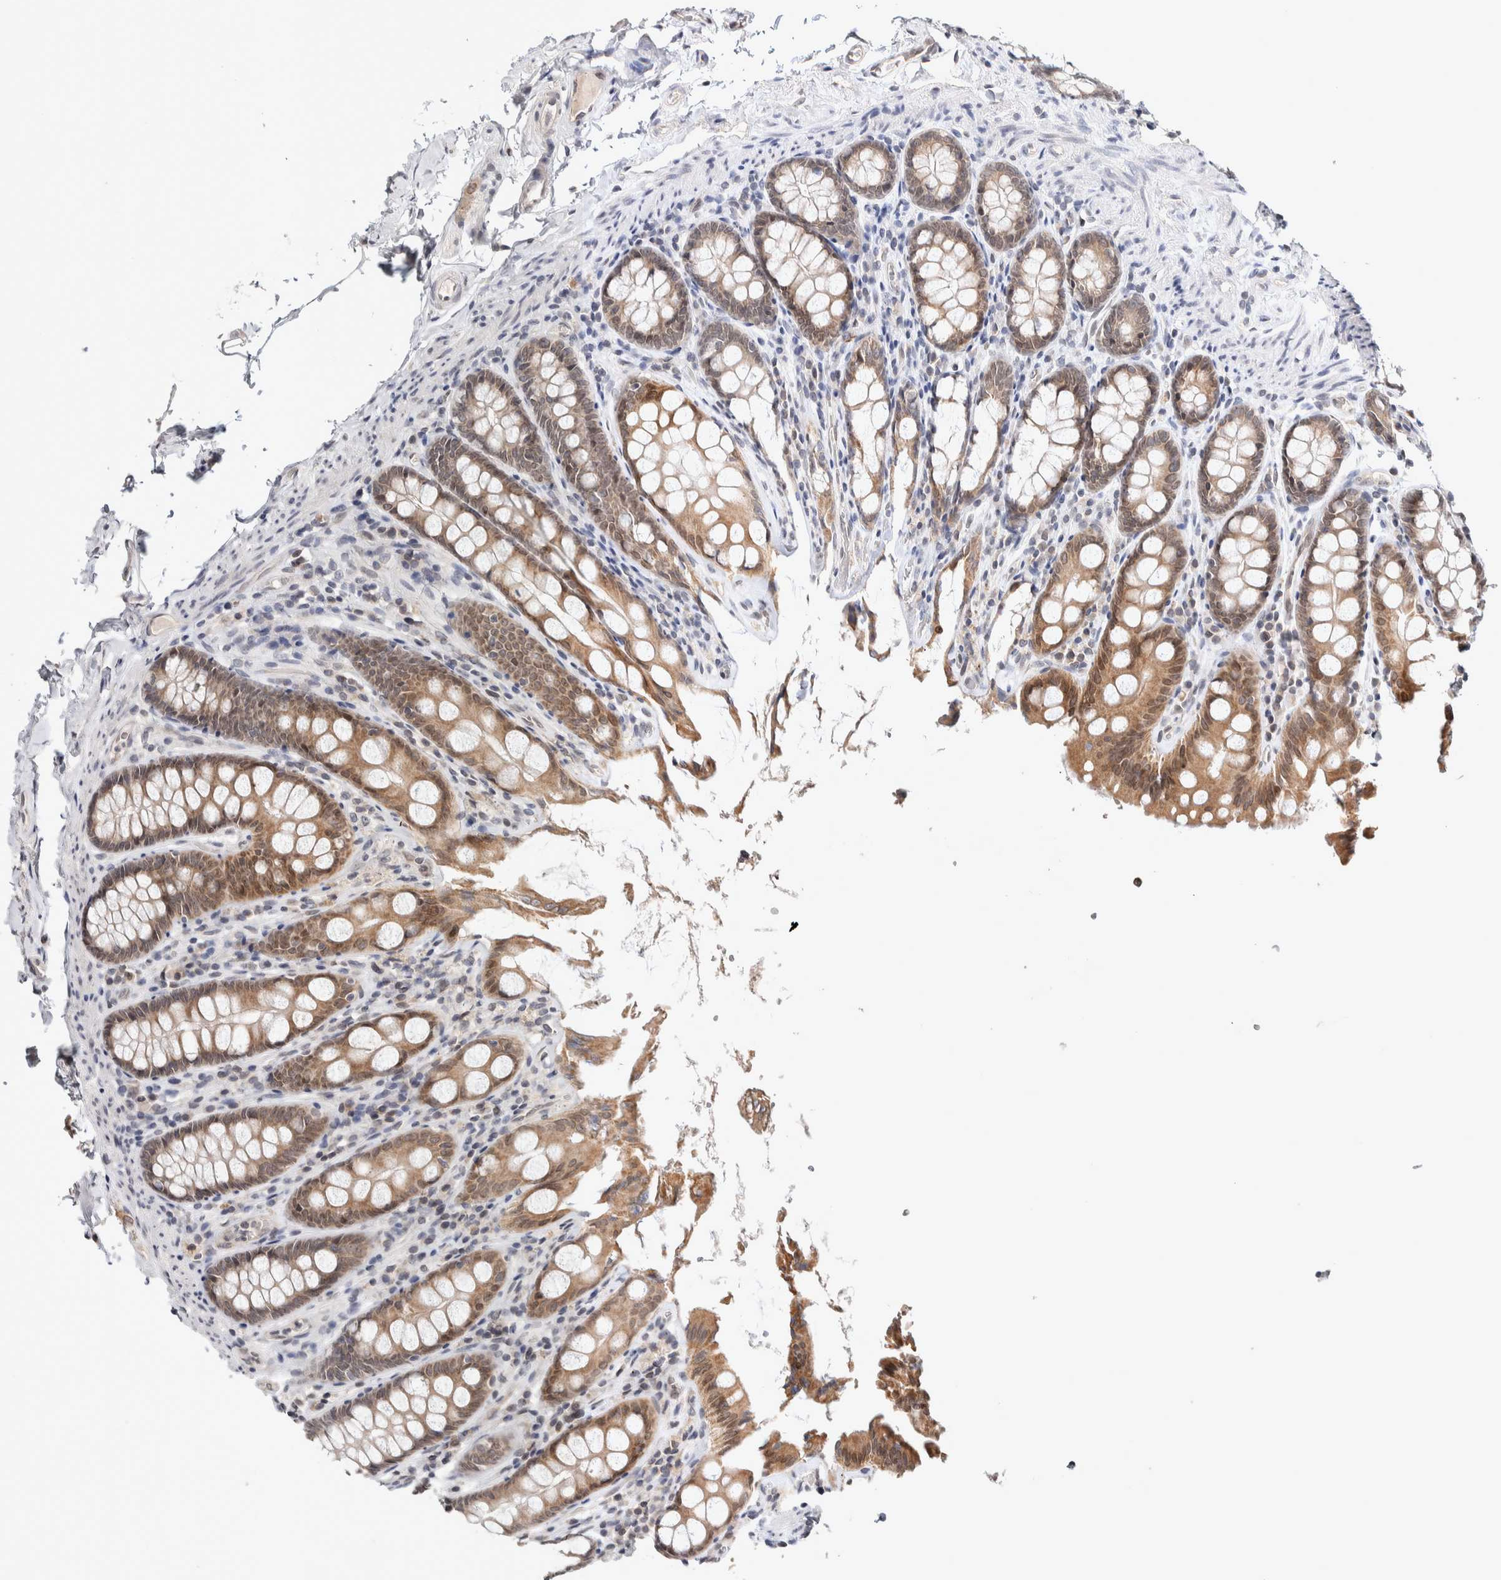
{"staining": {"intensity": "negative", "quantity": "none", "location": "none"}, "tissue": "colon", "cell_type": "Endothelial cells", "image_type": "normal", "snomed": [{"axis": "morphology", "description": "Normal tissue, NOS"}, {"axis": "topography", "description": "Colon"}, {"axis": "topography", "description": "Peripheral nerve tissue"}], "caption": "Image shows no significant protein expression in endothelial cells of benign colon.", "gene": "CRAT", "patient": {"sex": "female", "age": 61}}